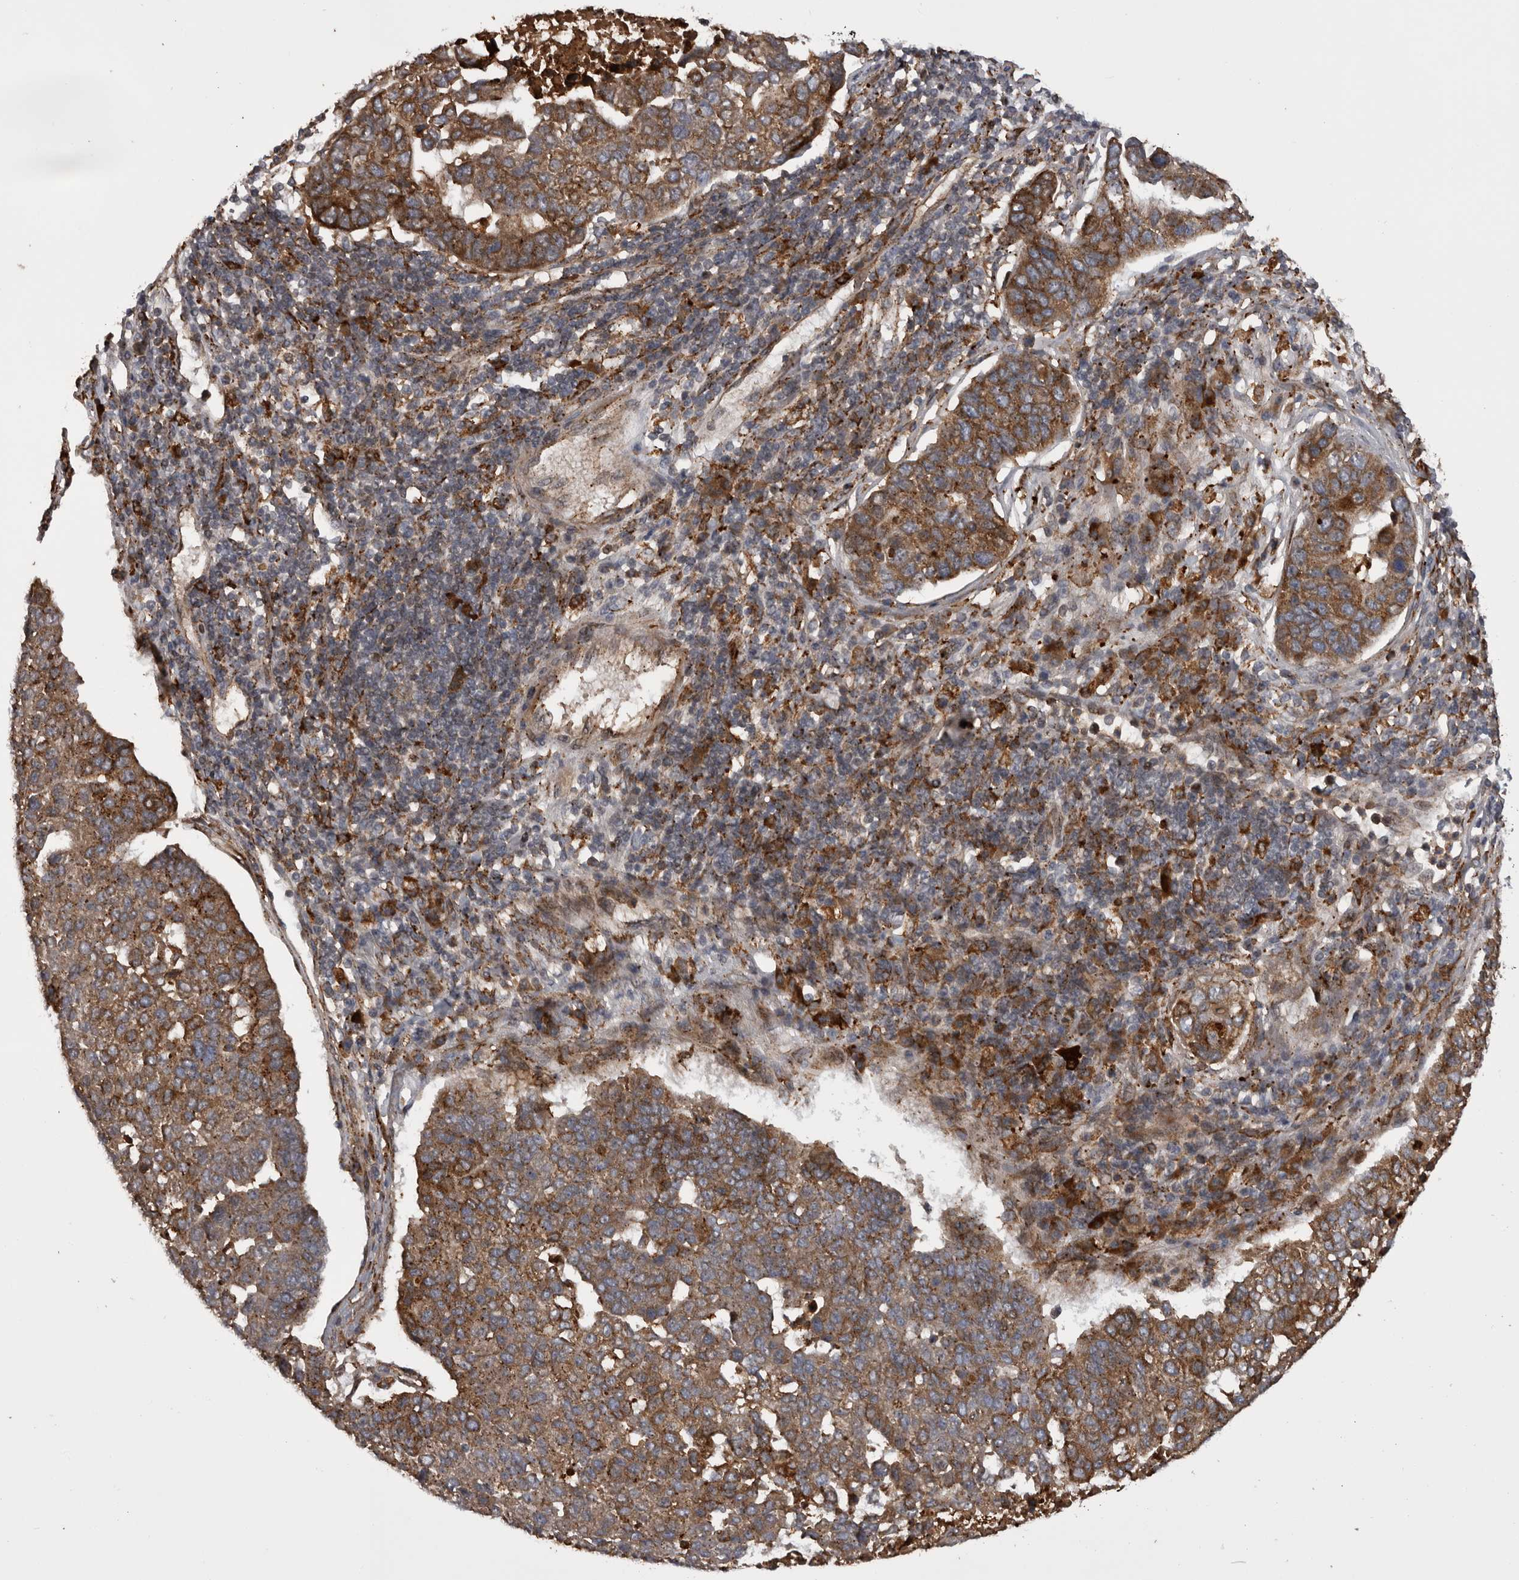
{"staining": {"intensity": "moderate", "quantity": ">75%", "location": "cytoplasmic/membranous"}, "tissue": "pancreatic cancer", "cell_type": "Tumor cells", "image_type": "cancer", "snomed": [{"axis": "morphology", "description": "Adenocarcinoma, NOS"}, {"axis": "topography", "description": "Pancreas"}], "caption": "Brown immunohistochemical staining in human adenocarcinoma (pancreatic) displays moderate cytoplasmic/membranous staining in approximately >75% of tumor cells.", "gene": "RAB3GAP2", "patient": {"sex": "female", "age": 61}}